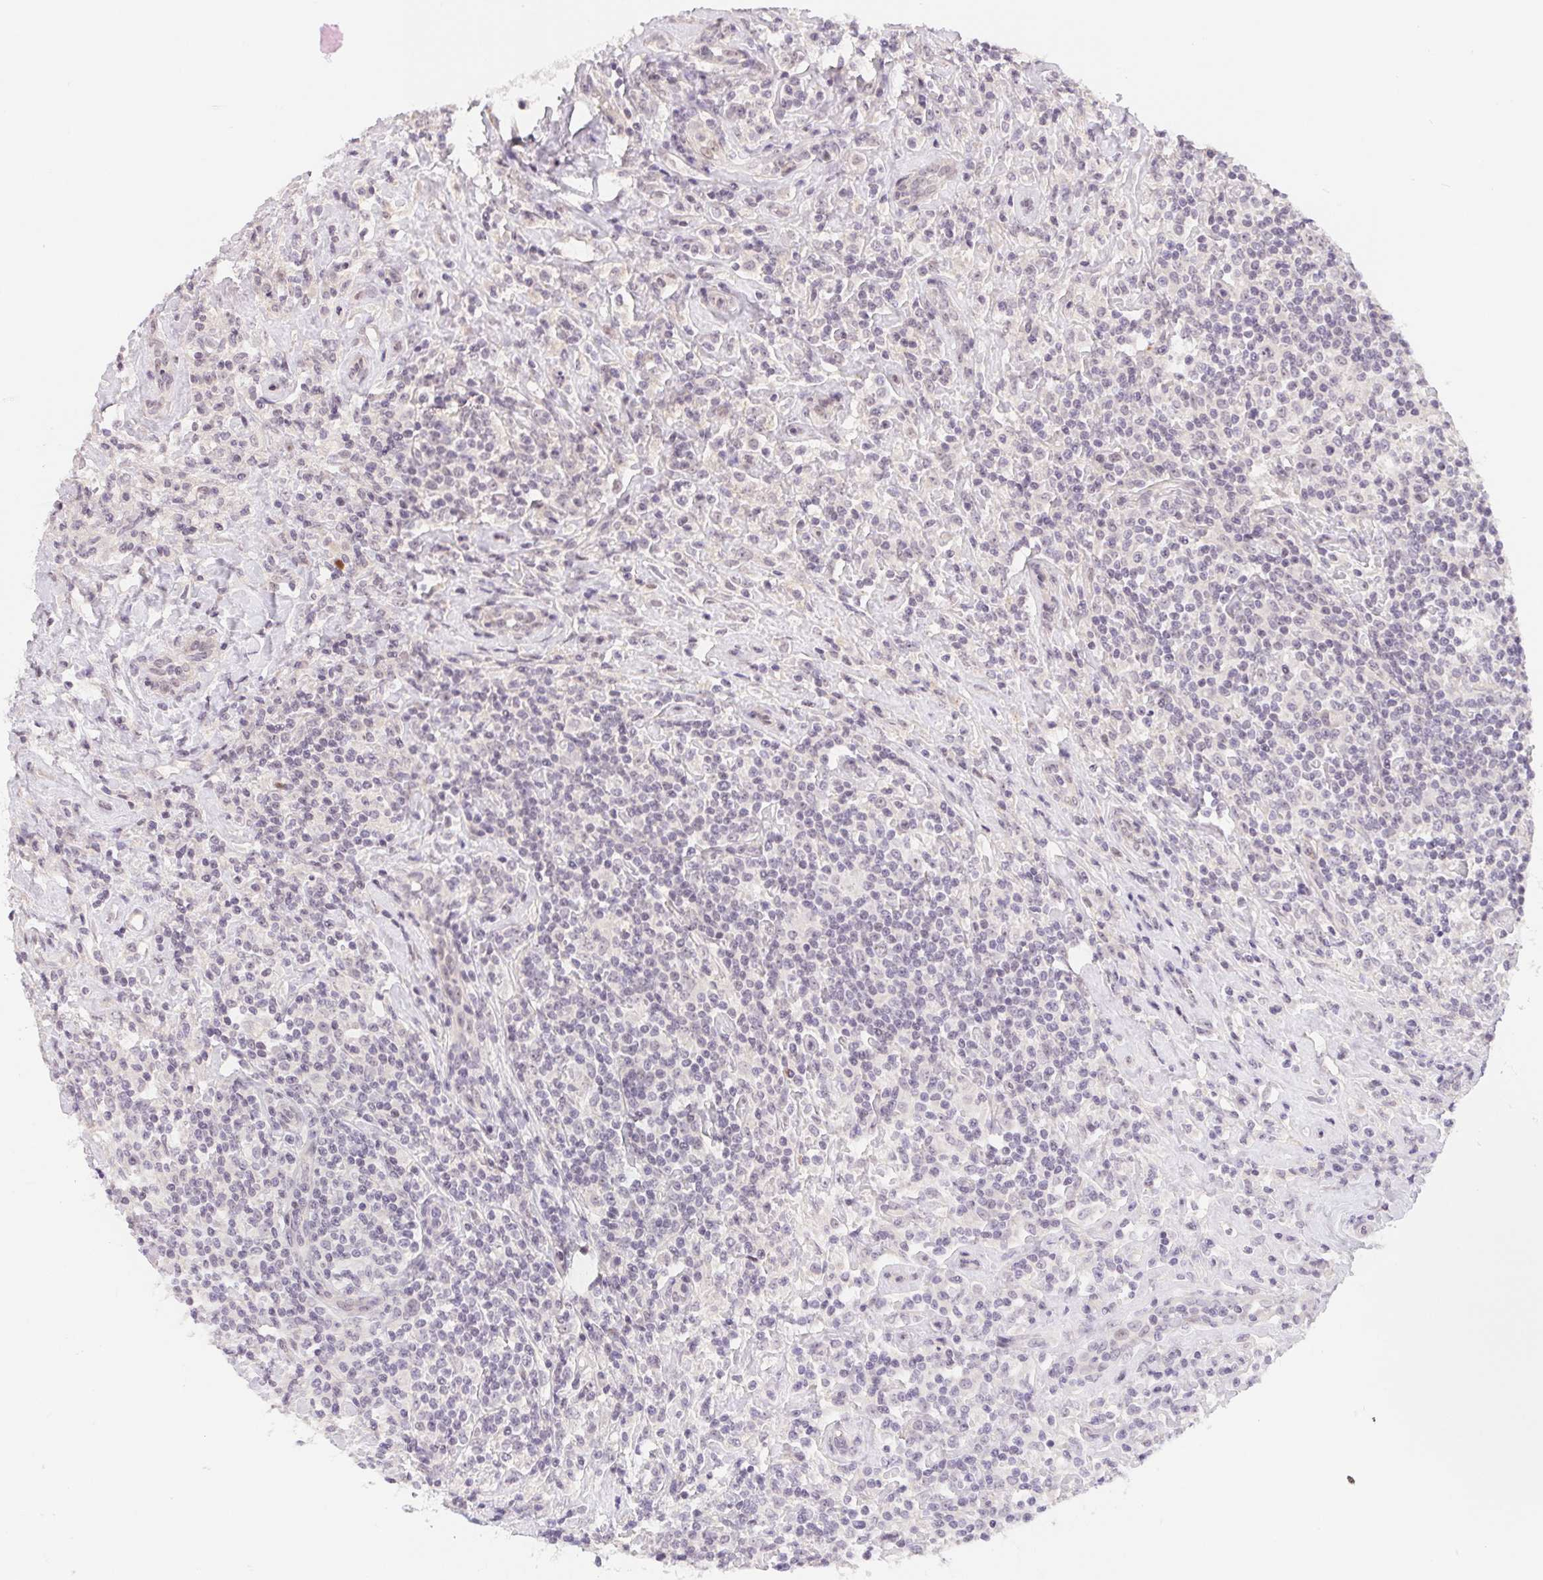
{"staining": {"intensity": "negative", "quantity": "none", "location": "none"}, "tissue": "lymphoma", "cell_type": "Tumor cells", "image_type": "cancer", "snomed": [{"axis": "morphology", "description": "Hodgkin's disease, NOS"}, {"axis": "morphology", "description": "Hodgkin's lymphoma, nodular sclerosis"}, {"axis": "topography", "description": "Lymph node"}], "caption": "There is no significant positivity in tumor cells of lymphoma.", "gene": "LCA5L", "patient": {"sex": "female", "age": 10}}